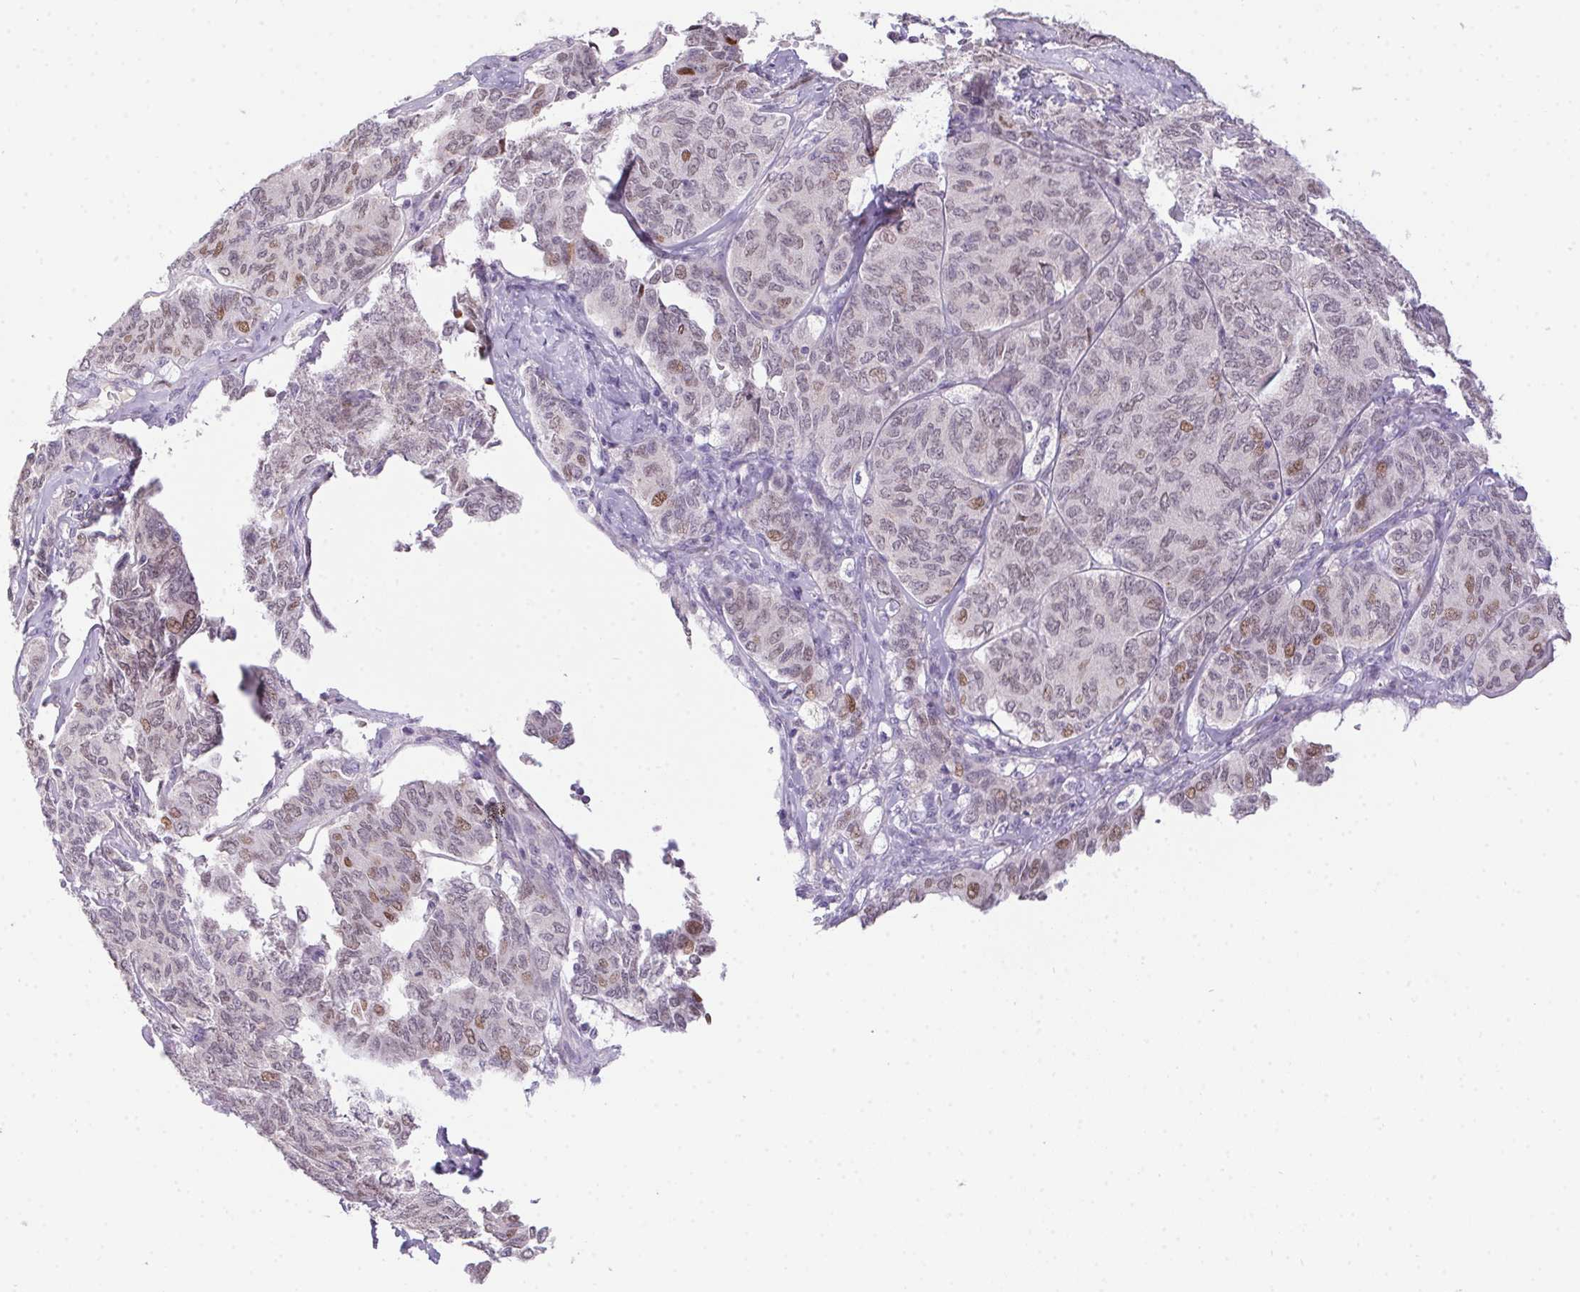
{"staining": {"intensity": "moderate", "quantity": "25%-75%", "location": "nuclear"}, "tissue": "ovarian cancer", "cell_type": "Tumor cells", "image_type": "cancer", "snomed": [{"axis": "morphology", "description": "Carcinoma, endometroid"}, {"axis": "topography", "description": "Ovary"}], "caption": "High-power microscopy captured an IHC photomicrograph of endometroid carcinoma (ovarian), revealing moderate nuclear expression in about 25%-75% of tumor cells.", "gene": "SP9", "patient": {"sex": "female", "age": 80}}